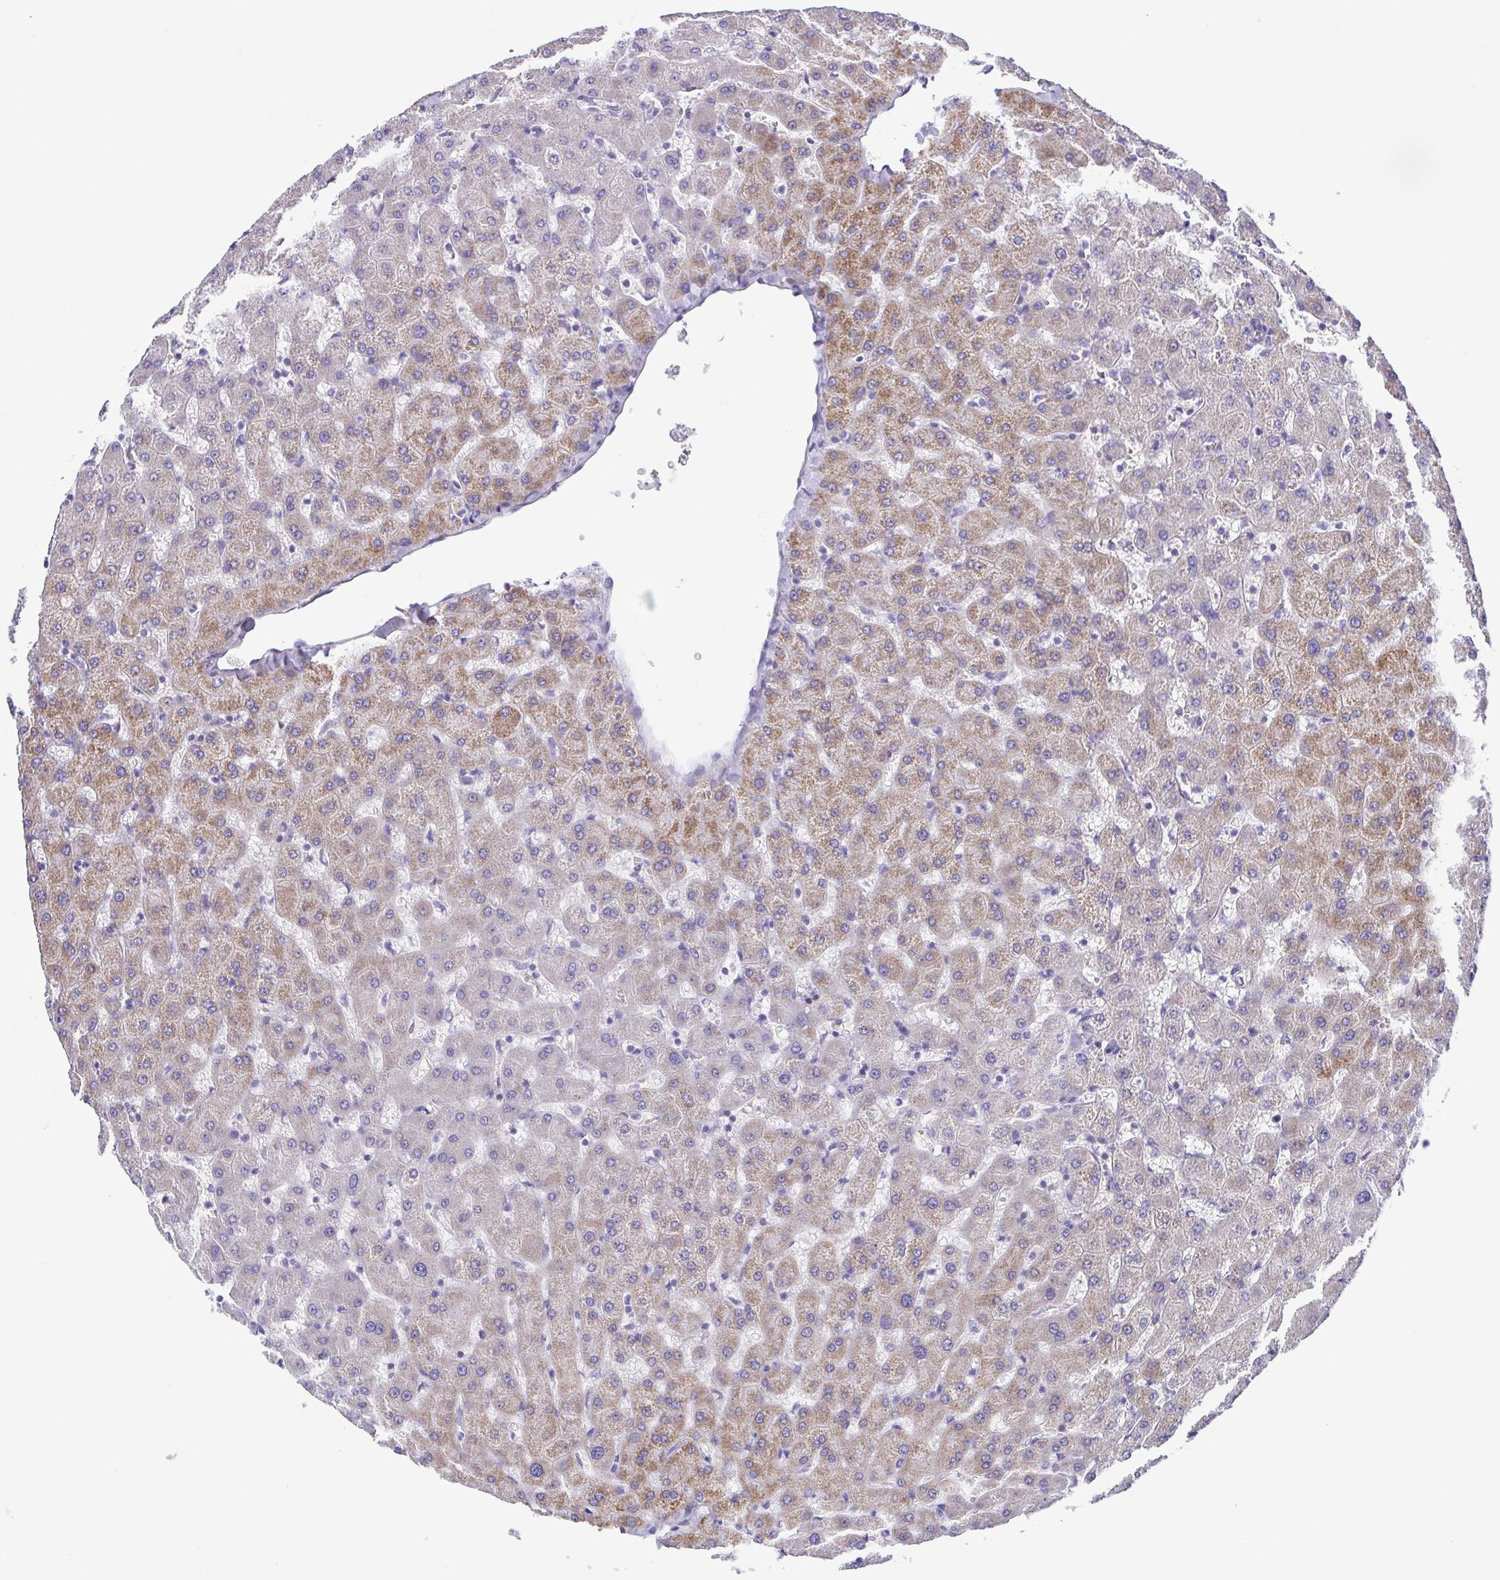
{"staining": {"intensity": "negative", "quantity": "none", "location": "none"}, "tissue": "liver", "cell_type": "Cholangiocytes", "image_type": "normal", "snomed": [{"axis": "morphology", "description": "Normal tissue, NOS"}, {"axis": "topography", "description": "Liver"}], "caption": "Cholangiocytes show no significant staining in normal liver. Nuclei are stained in blue.", "gene": "ISM2", "patient": {"sex": "female", "age": 63}}